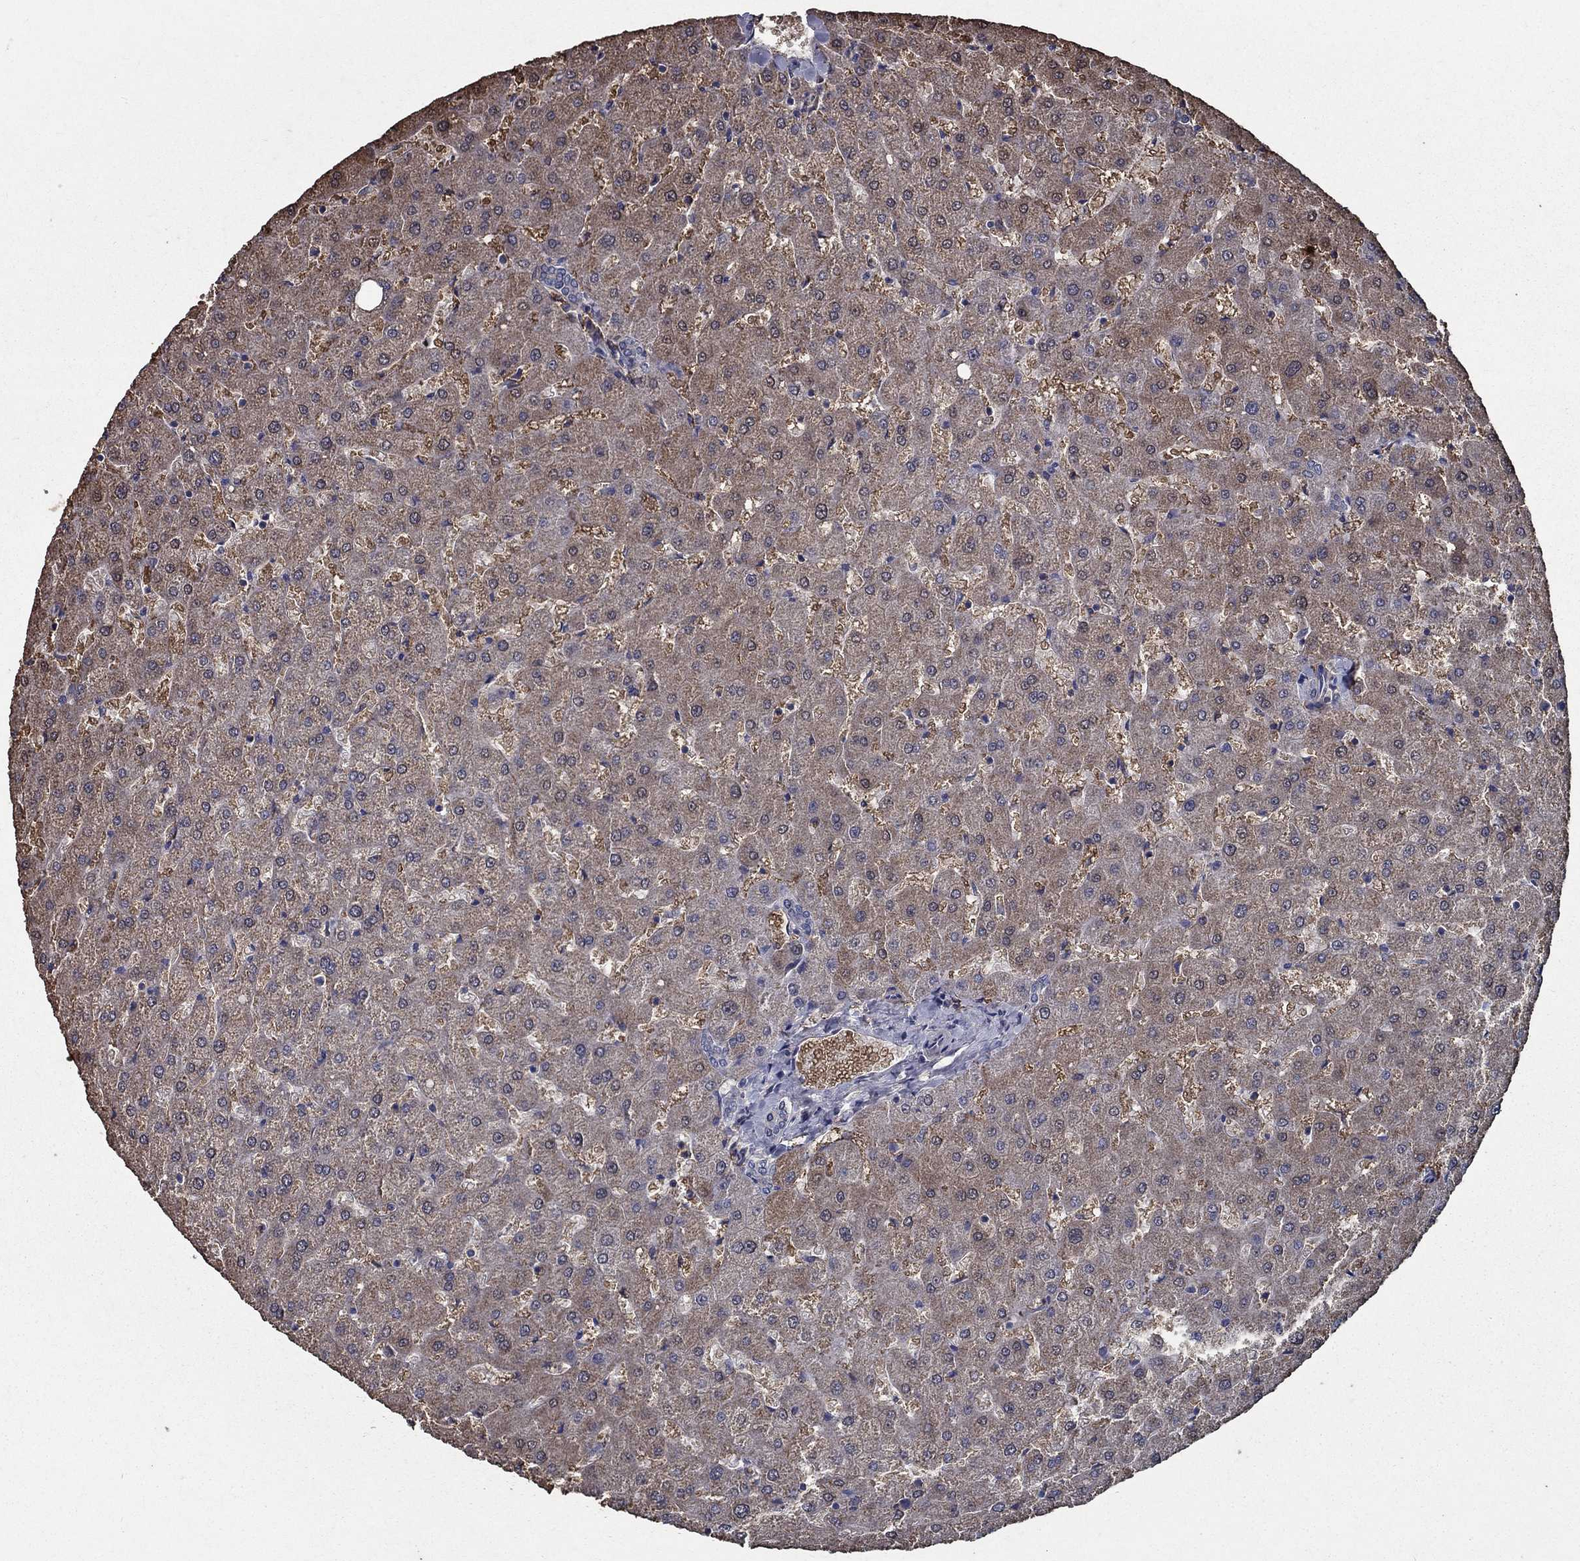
{"staining": {"intensity": "negative", "quantity": "none", "location": "none"}, "tissue": "liver", "cell_type": "Cholangiocytes", "image_type": "normal", "snomed": [{"axis": "morphology", "description": "Normal tissue, NOS"}, {"axis": "topography", "description": "Liver"}], "caption": "This is an immunohistochemistry image of benign liver. There is no expression in cholangiocytes.", "gene": "SLC44A1", "patient": {"sex": "female", "age": 50}}